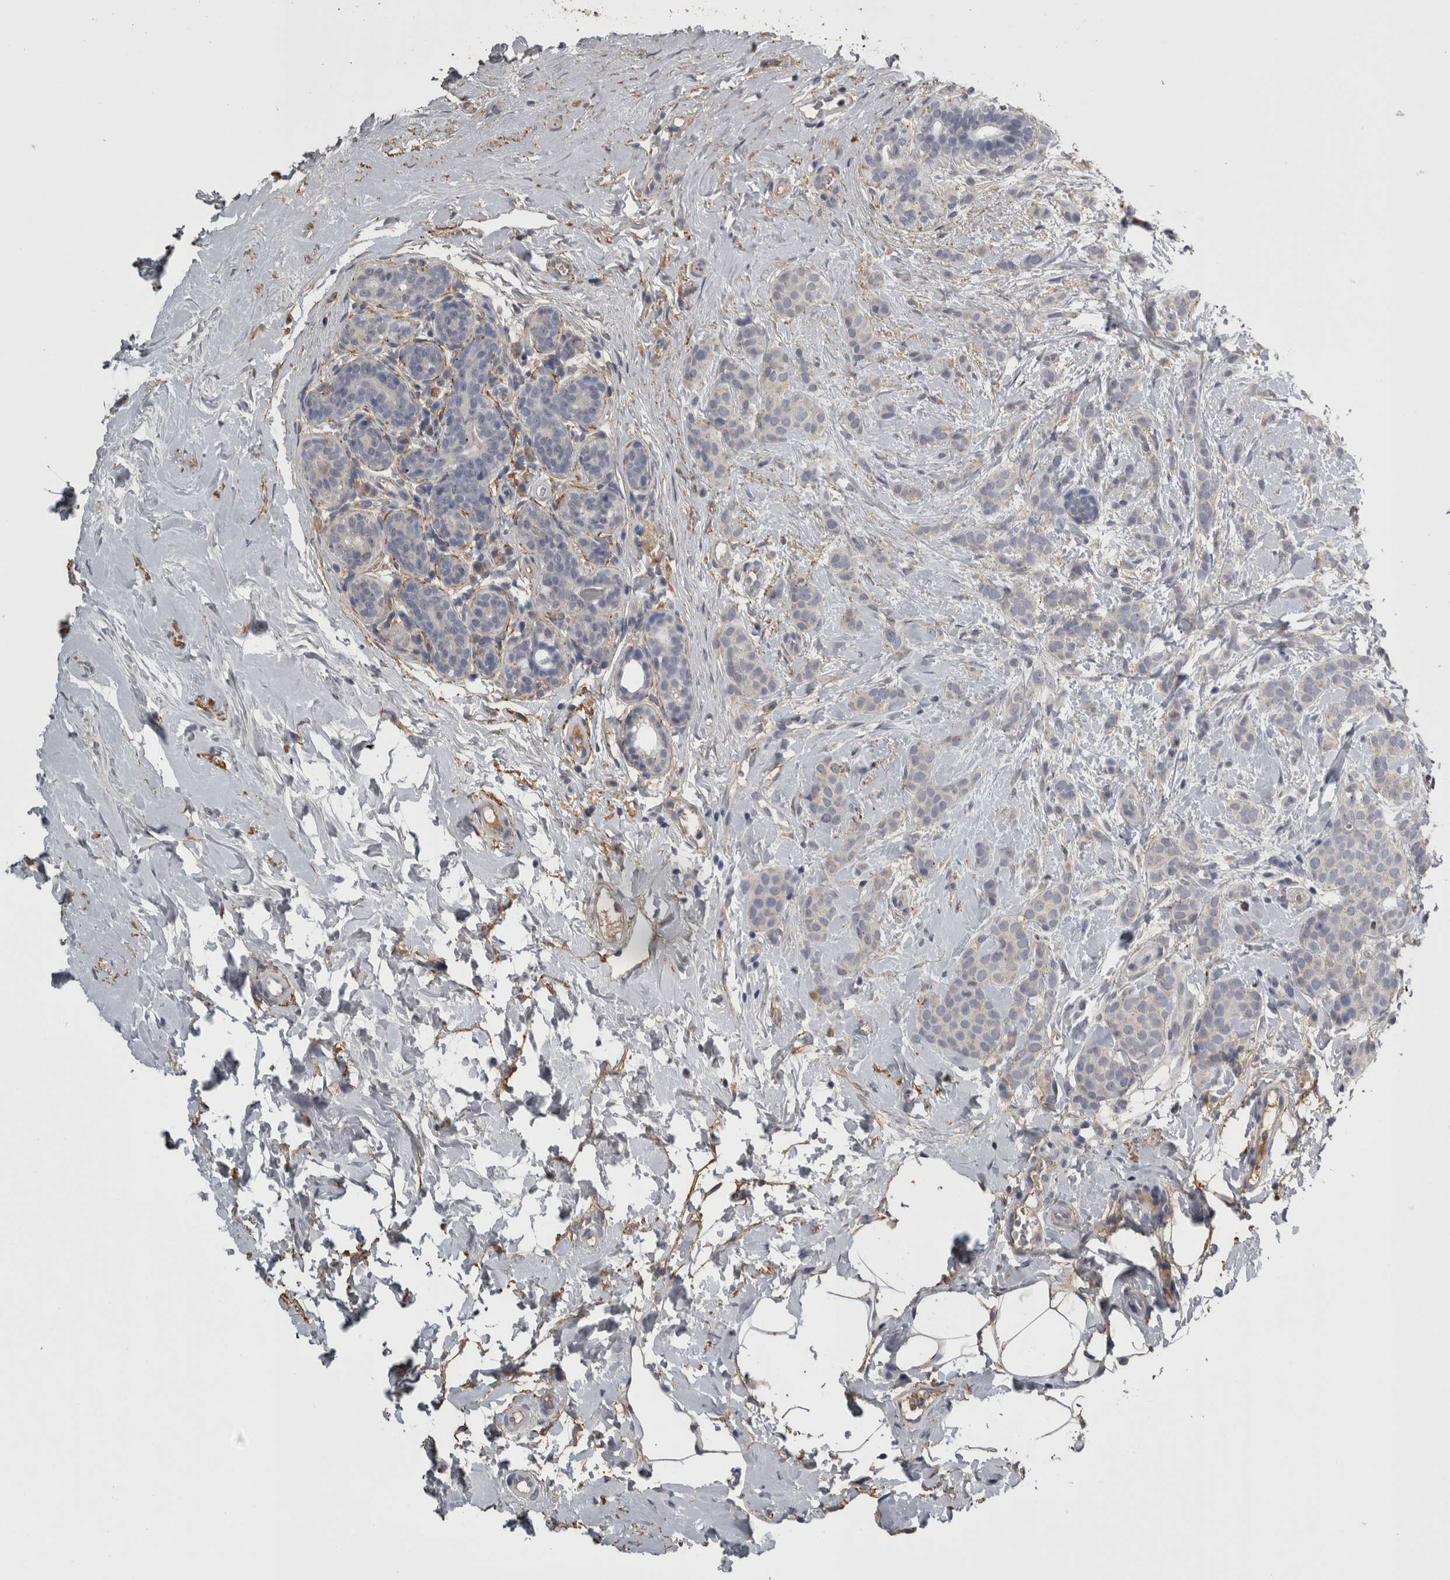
{"staining": {"intensity": "negative", "quantity": "none", "location": "none"}, "tissue": "breast cancer", "cell_type": "Tumor cells", "image_type": "cancer", "snomed": [{"axis": "morphology", "description": "Lobular carcinoma, in situ"}, {"axis": "morphology", "description": "Lobular carcinoma"}, {"axis": "topography", "description": "Breast"}], "caption": "There is no significant positivity in tumor cells of lobular carcinoma (breast). Brightfield microscopy of immunohistochemistry stained with DAB (3,3'-diaminobenzidine) (brown) and hematoxylin (blue), captured at high magnification.", "gene": "FRK", "patient": {"sex": "female", "age": 41}}